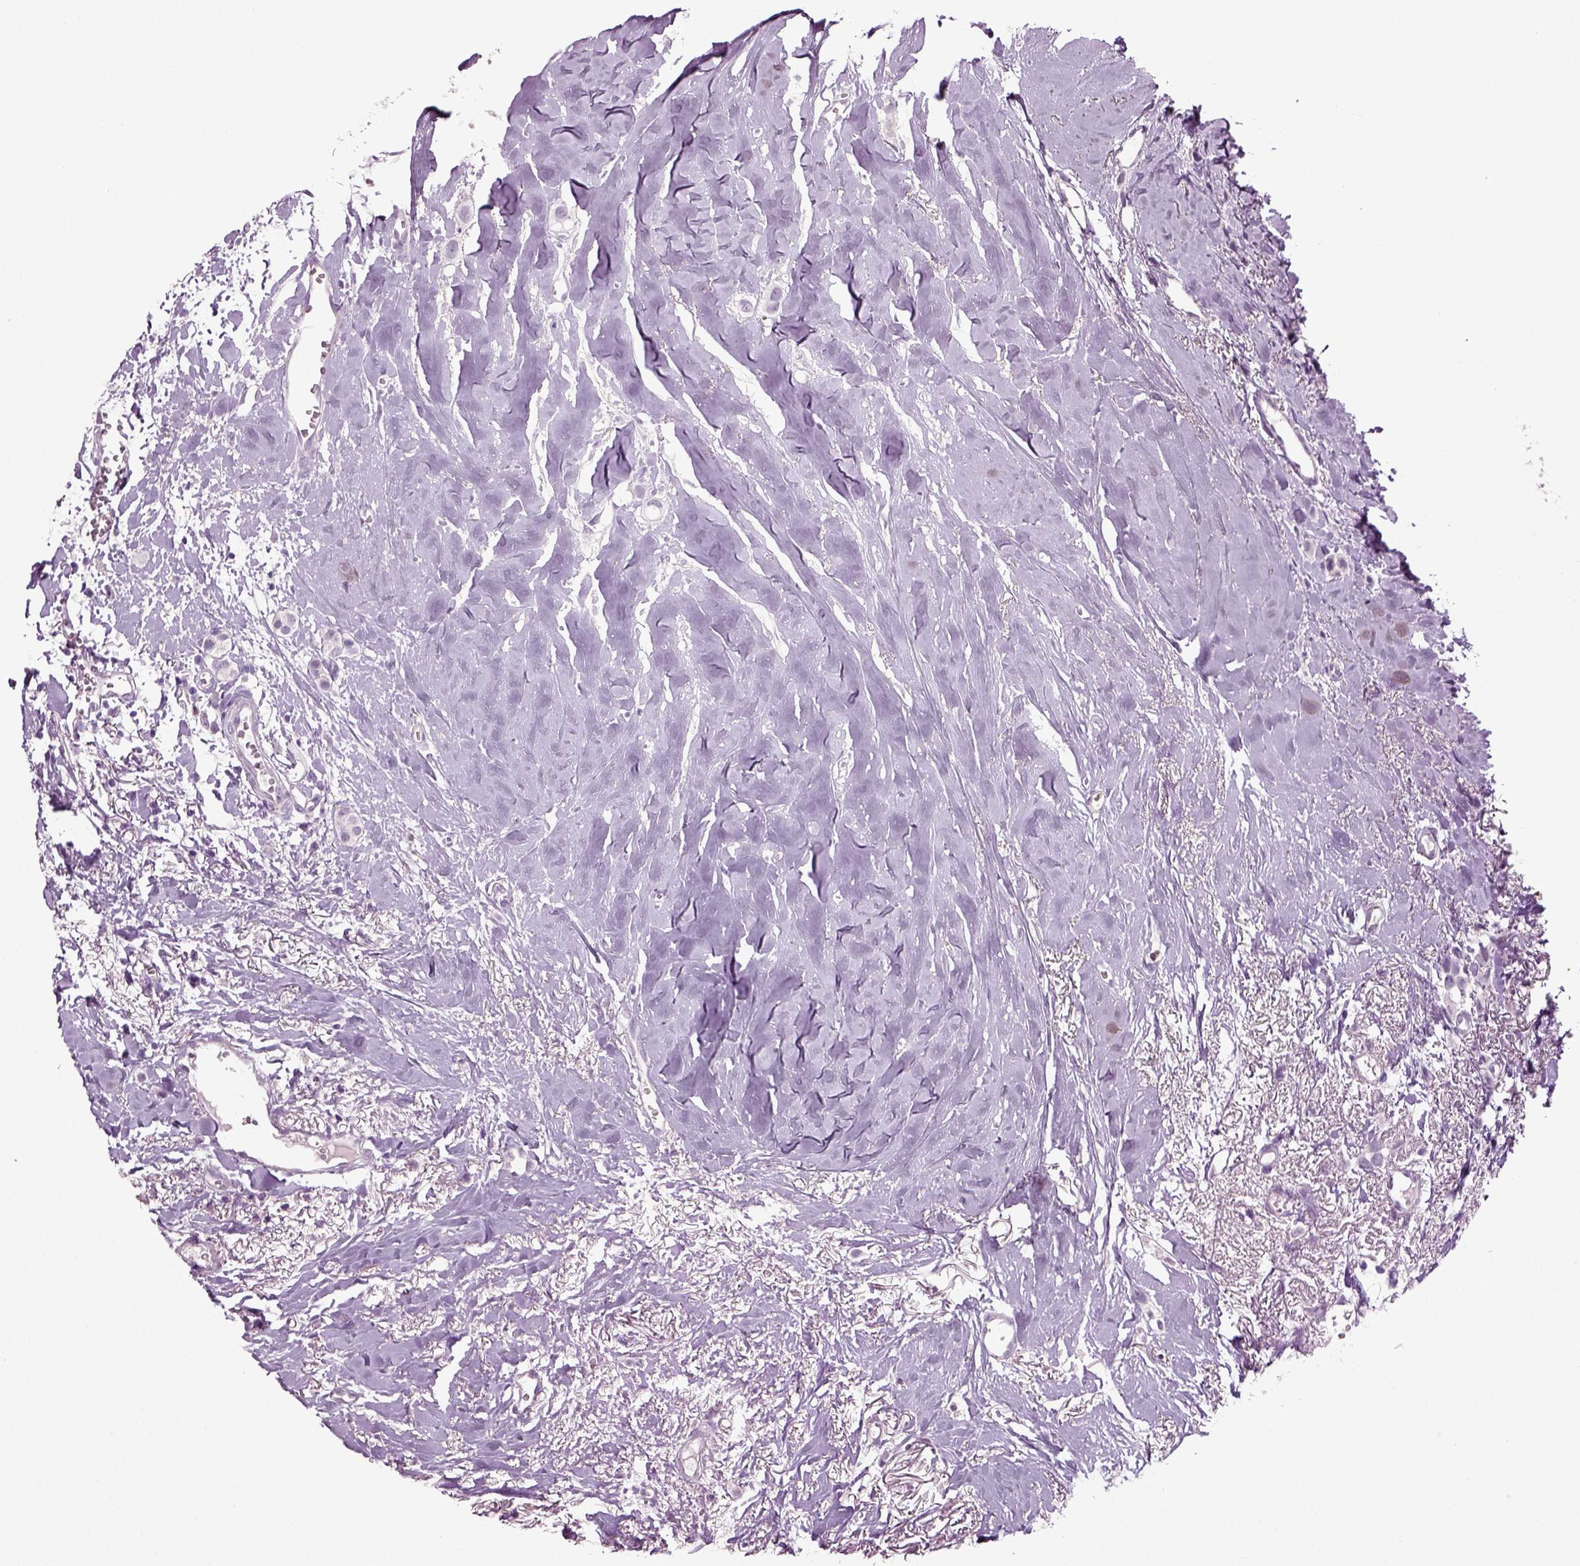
{"staining": {"intensity": "negative", "quantity": "none", "location": "none"}, "tissue": "breast cancer", "cell_type": "Tumor cells", "image_type": "cancer", "snomed": [{"axis": "morphology", "description": "Duct carcinoma"}, {"axis": "topography", "description": "Breast"}], "caption": "The IHC image has no significant expression in tumor cells of intraductal carcinoma (breast) tissue. (DAB IHC visualized using brightfield microscopy, high magnification).", "gene": "SLC17A6", "patient": {"sex": "female", "age": 85}}